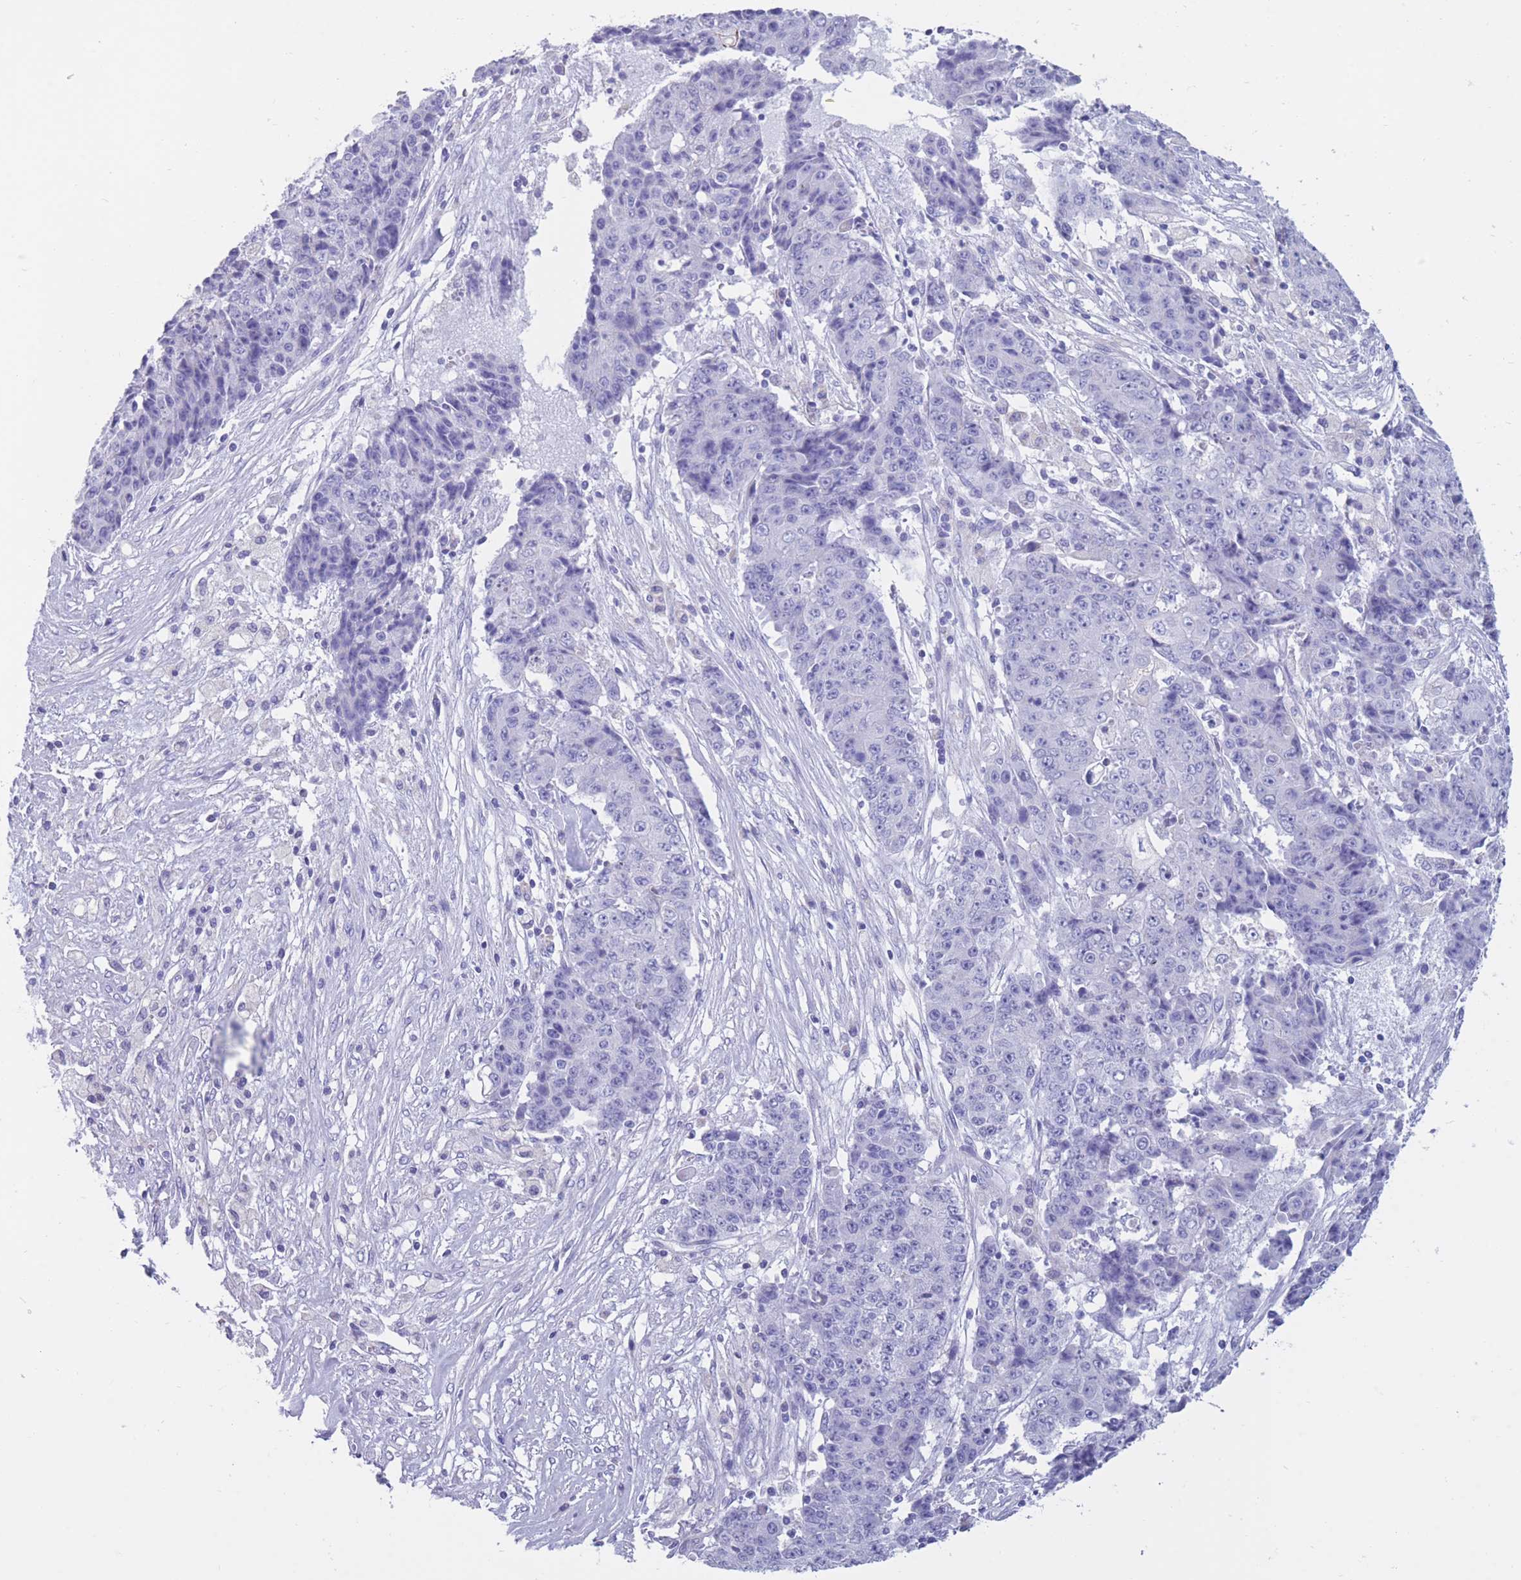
{"staining": {"intensity": "negative", "quantity": "none", "location": "none"}, "tissue": "ovarian cancer", "cell_type": "Tumor cells", "image_type": "cancer", "snomed": [{"axis": "morphology", "description": "Carcinoma, endometroid"}, {"axis": "topography", "description": "Ovary"}], "caption": "There is no significant positivity in tumor cells of ovarian cancer.", "gene": "INTS2", "patient": {"sex": "female", "age": 42}}